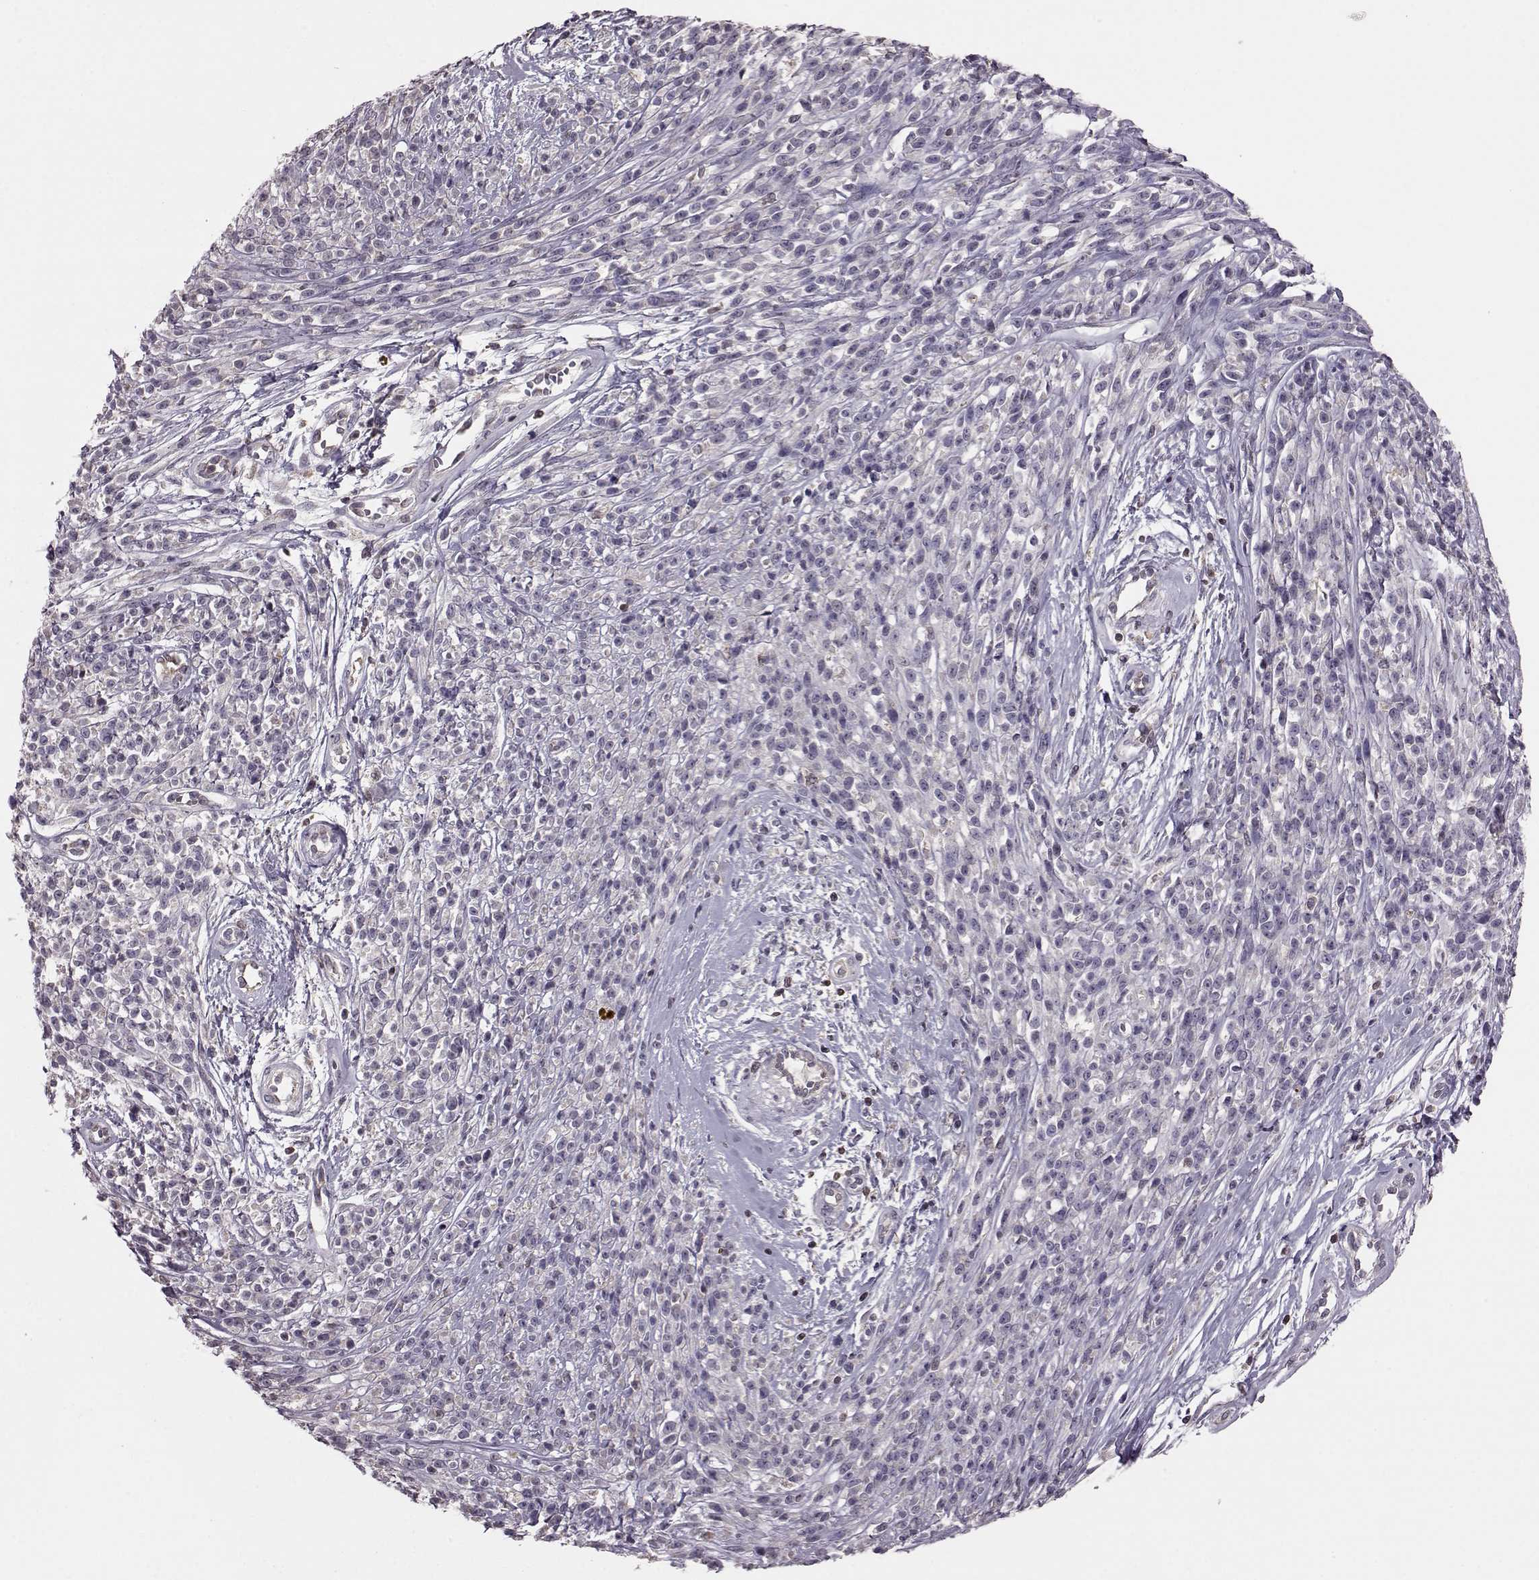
{"staining": {"intensity": "negative", "quantity": "none", "location": "none"}, "tissue": "melanoma", "cell_type": "Tumor cells", "image_type": "cancer", "snomed": [{"axis": "morphology", "description": "Malignant melanoma, NOS"}, {"axis": "topography", "description": "Skin"}, {"axis": "topography", "description": "Skin of trunk"}], "caption": "Immunohistochemical staining of malignant melanoma reveals no significant staining in tumor cells.", "gene": "CDC42SE1", "patient": {"sex": "male", "age": 74}}